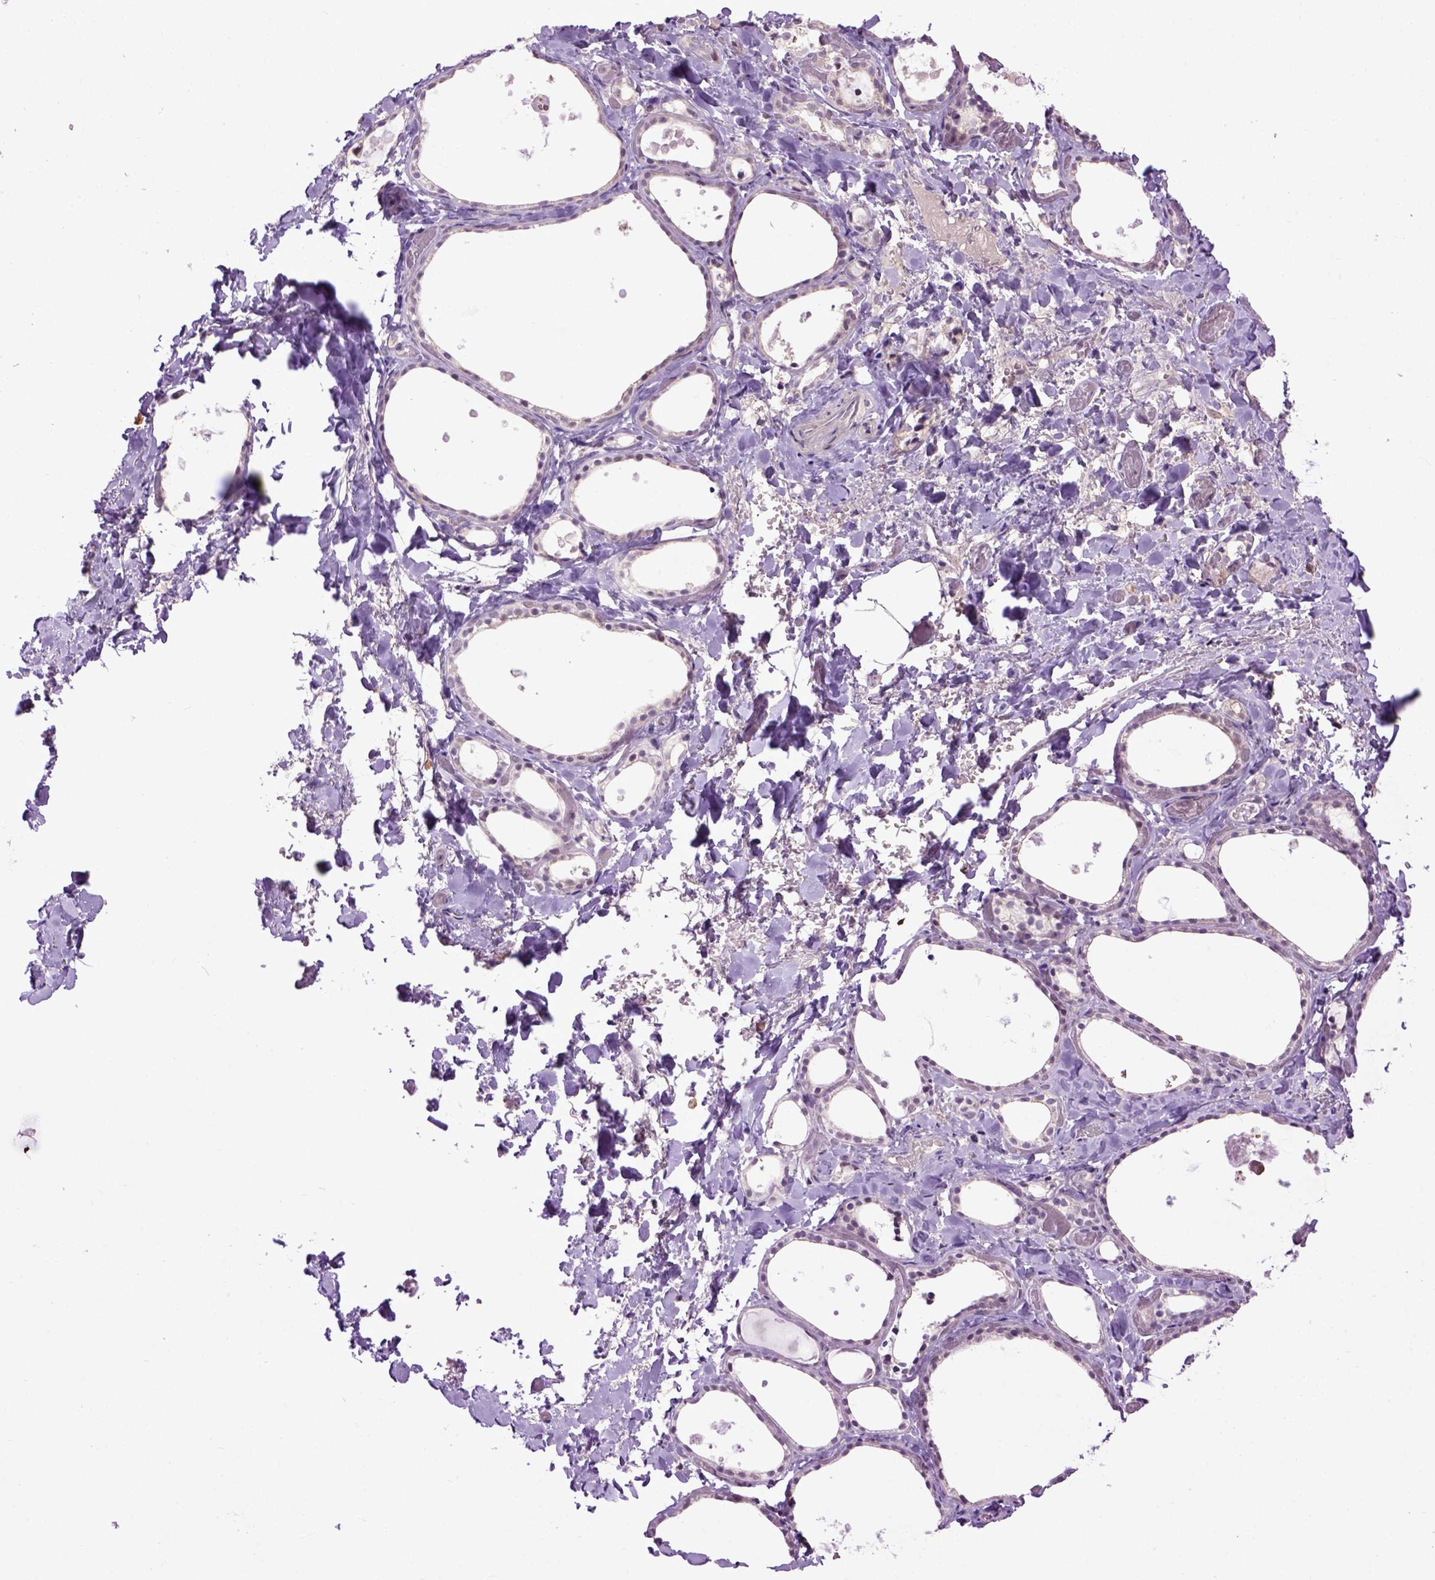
{"staining": {"intensity": "negative", "quantity": "none", "location": "none"}, "tissue": "thyroid gland", "cell_type": "Glandular cells", "image_type": "normal", "snomed": [{"axis": "morphology", "description": "Normal tissue, NOS"}, {"axis": "topography", "description": "Thyroid gland"}], "caption": "The image reveals no staining of glandular cells in unremarkable thyroid gland.", "gene": "EMILIN3", "patient": {"sex": "female", "age": 56}}